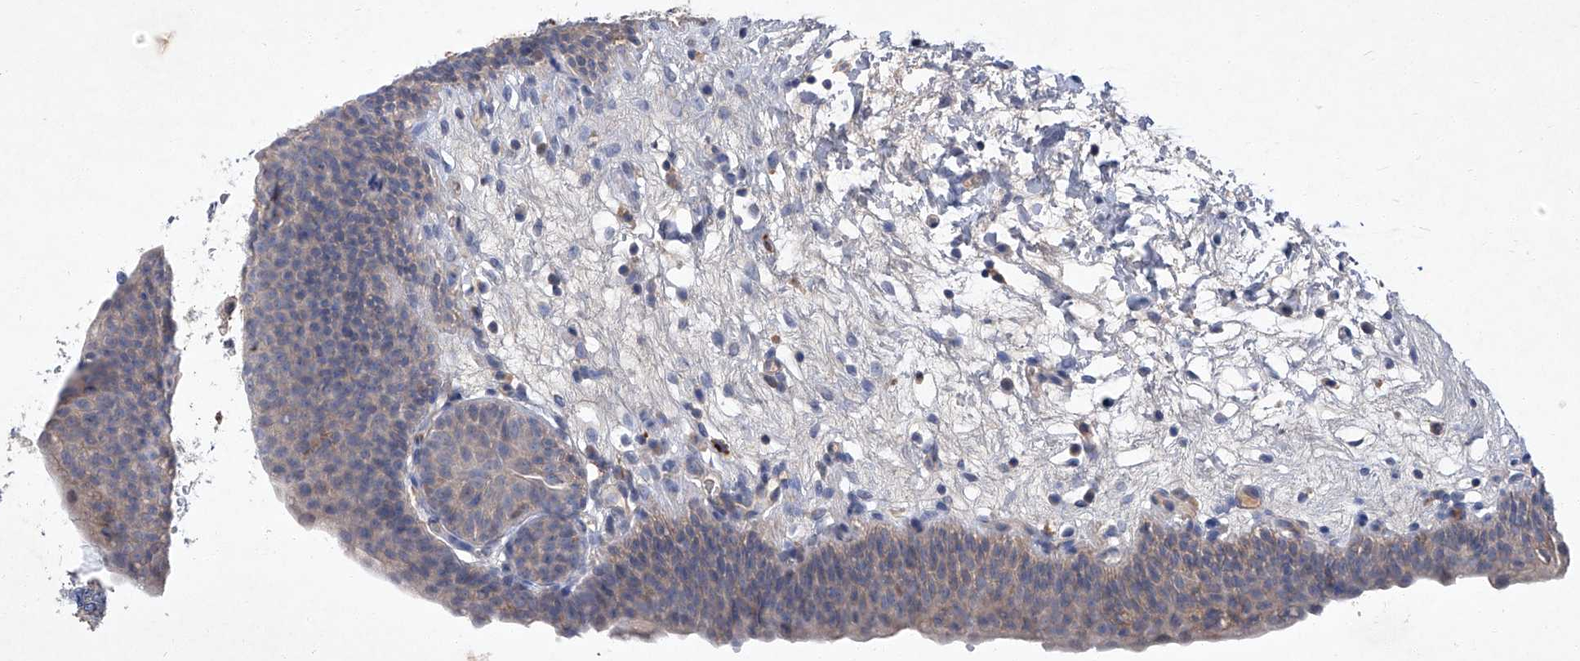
{"staining": {"intensity": "weak", "quantity": "<25%", "location": "cytoplasmic/membranous"}, "tissue": "urinary bladder", "cell_type": "Urothelial cells", "image_type": "normal", "snomed": [{"axis": "morphology", "description": "Normal tissue, NOS"}, {"axis": "topography", "description": "Urinary bladder"}], "caption": "Image shows no protein staining in urothelial cells of normal urinary bladder. The staining is performed using DAB brown chromogen with nuclei counter-stained in using hematoxylin.", "gene": "SBK2", "patient": {"sex": "male", "age": 83}}